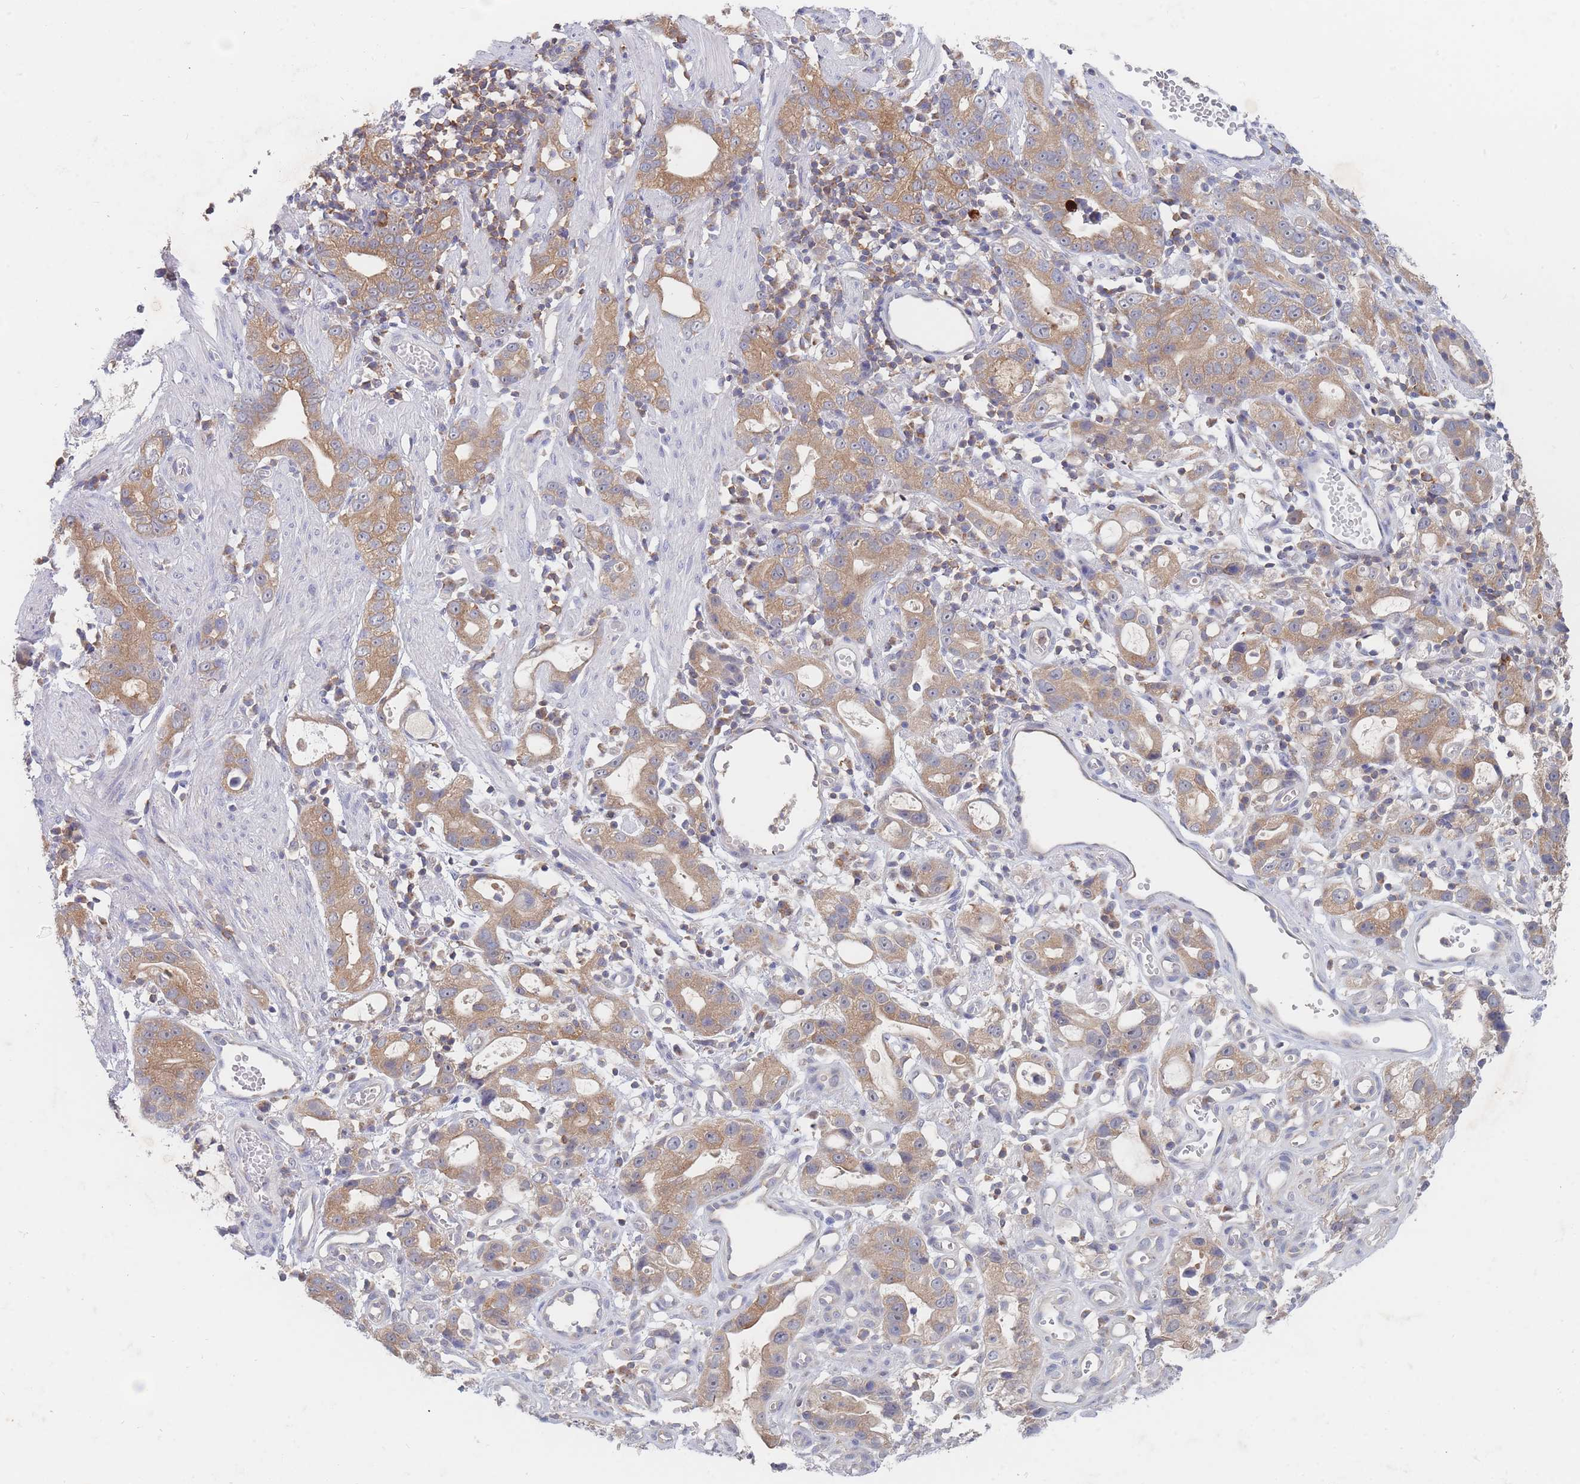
{"staining": {"intensity": "moderate", "quantity": ">75%", "location": "cytoplasmic/membranous"}, "tissue": "stomach cancer", "cell_type": "Tumor cells", "image_type": "cancer", "snomed": [{"axis": "morphology", "description": "Adenocarcinoma, NOS"}, {"axis": "topography", "description": "Stomach"}], "caption": "Immunohistochemical staining of stomach adenocarcinoma exhibits medium levels of moderate cytoplasmic/membranous staining in about >75% of tumor cells.", "gene": "PPP6C", "patient": {"sex": "male", "age": 55}}